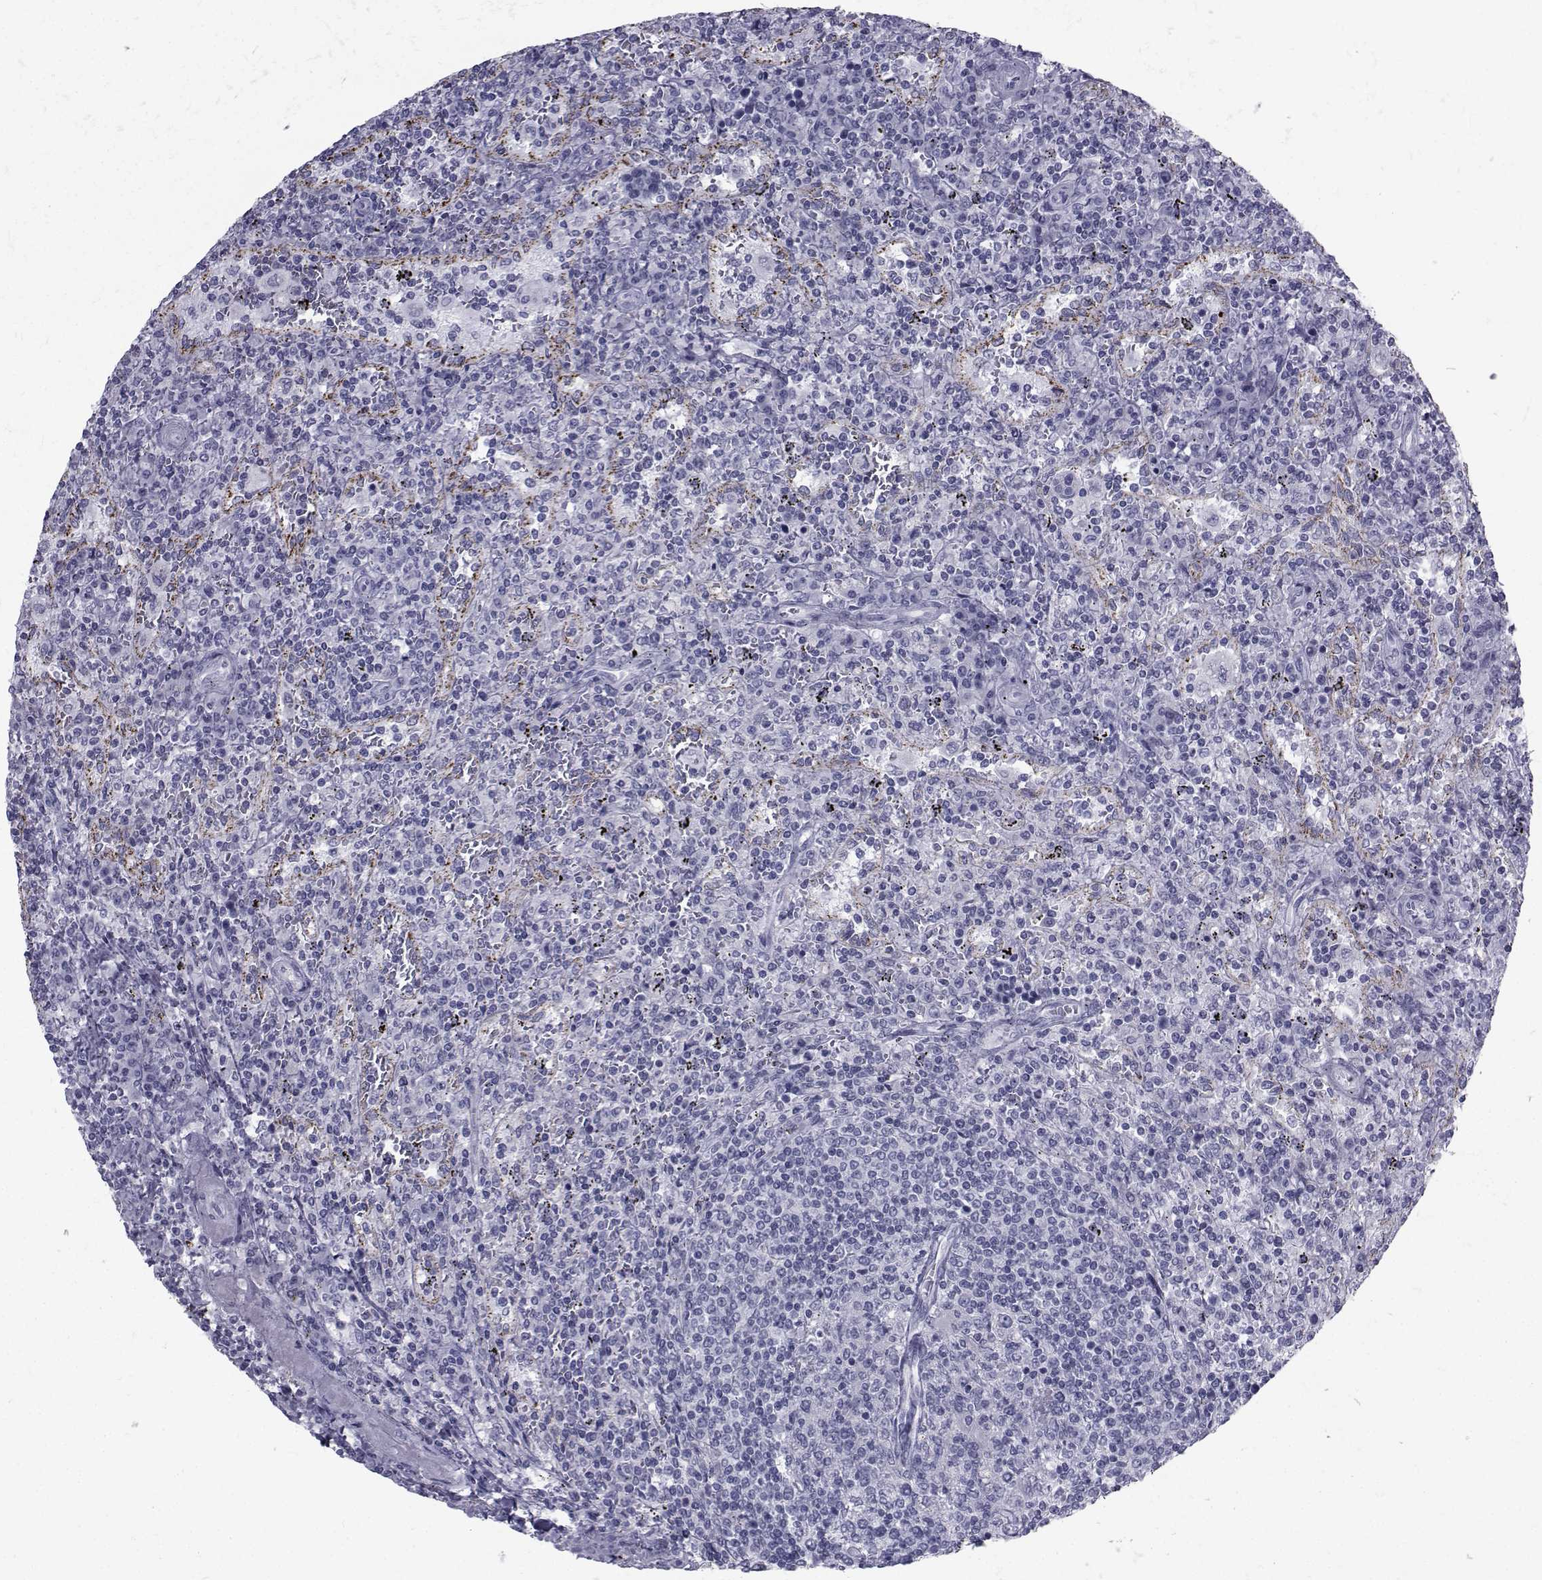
{"staining": {"intensity": "negative", "quantity": "none", "location": "none"}, "tissue": "lymphoma", "cell_type": "Tumor cells", "image_type": "cancer", "snomed": [{"axis": "morphology", "description": "Malignant lymphoma, non-Hodgkin's type, Low grade"}, {"axis": "topography", "description": "Spleen"}], "caption": "The micrograph demonstrates no significant staining in tumor cells of lymphoma.", "gene": "FDXR", "patient": {"sex": "male", "age": 62}}